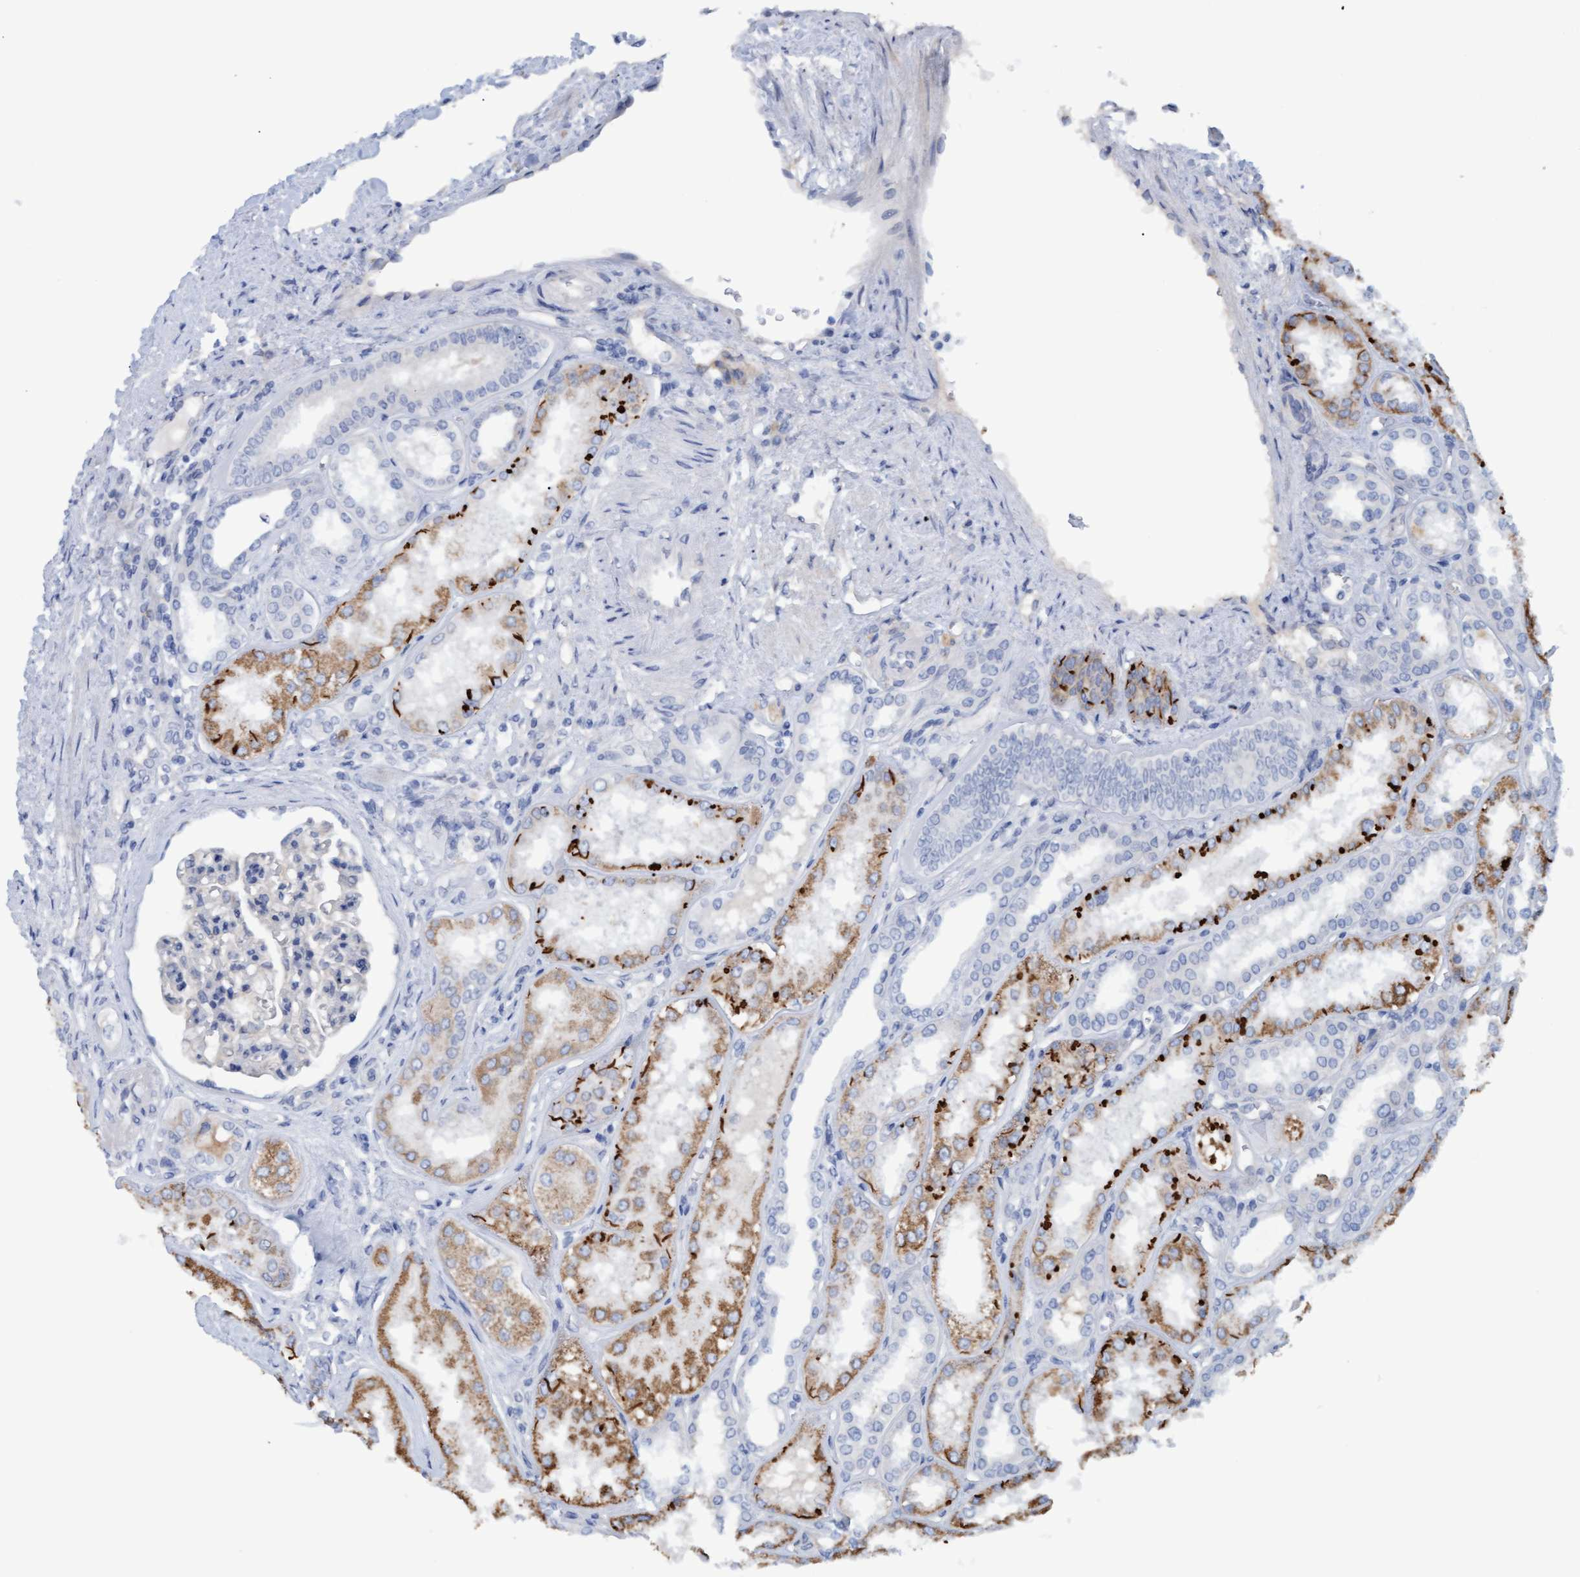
{"staining": {"intensity": "negative", "quantity": "none", "location": "none"}, "tissue": "kidney", "cell_type": "Cells in glomeruli", "image_type": "normal", "snomed": [{"axis": "morphology", "description": "Normal tissue, NOS"}, {"axis": "topography", "description": "Kidney"}], "caption": "DAB (3,3'-diaminobenzidine) immunohistochemical staining of normal human kidney demonstrates no significant positivity in cells in glomeruli. (IHC, brightfield microscopy, high magnification).", "gene": "STXBP1", "patient": {"sex": "female", "age": 56}}